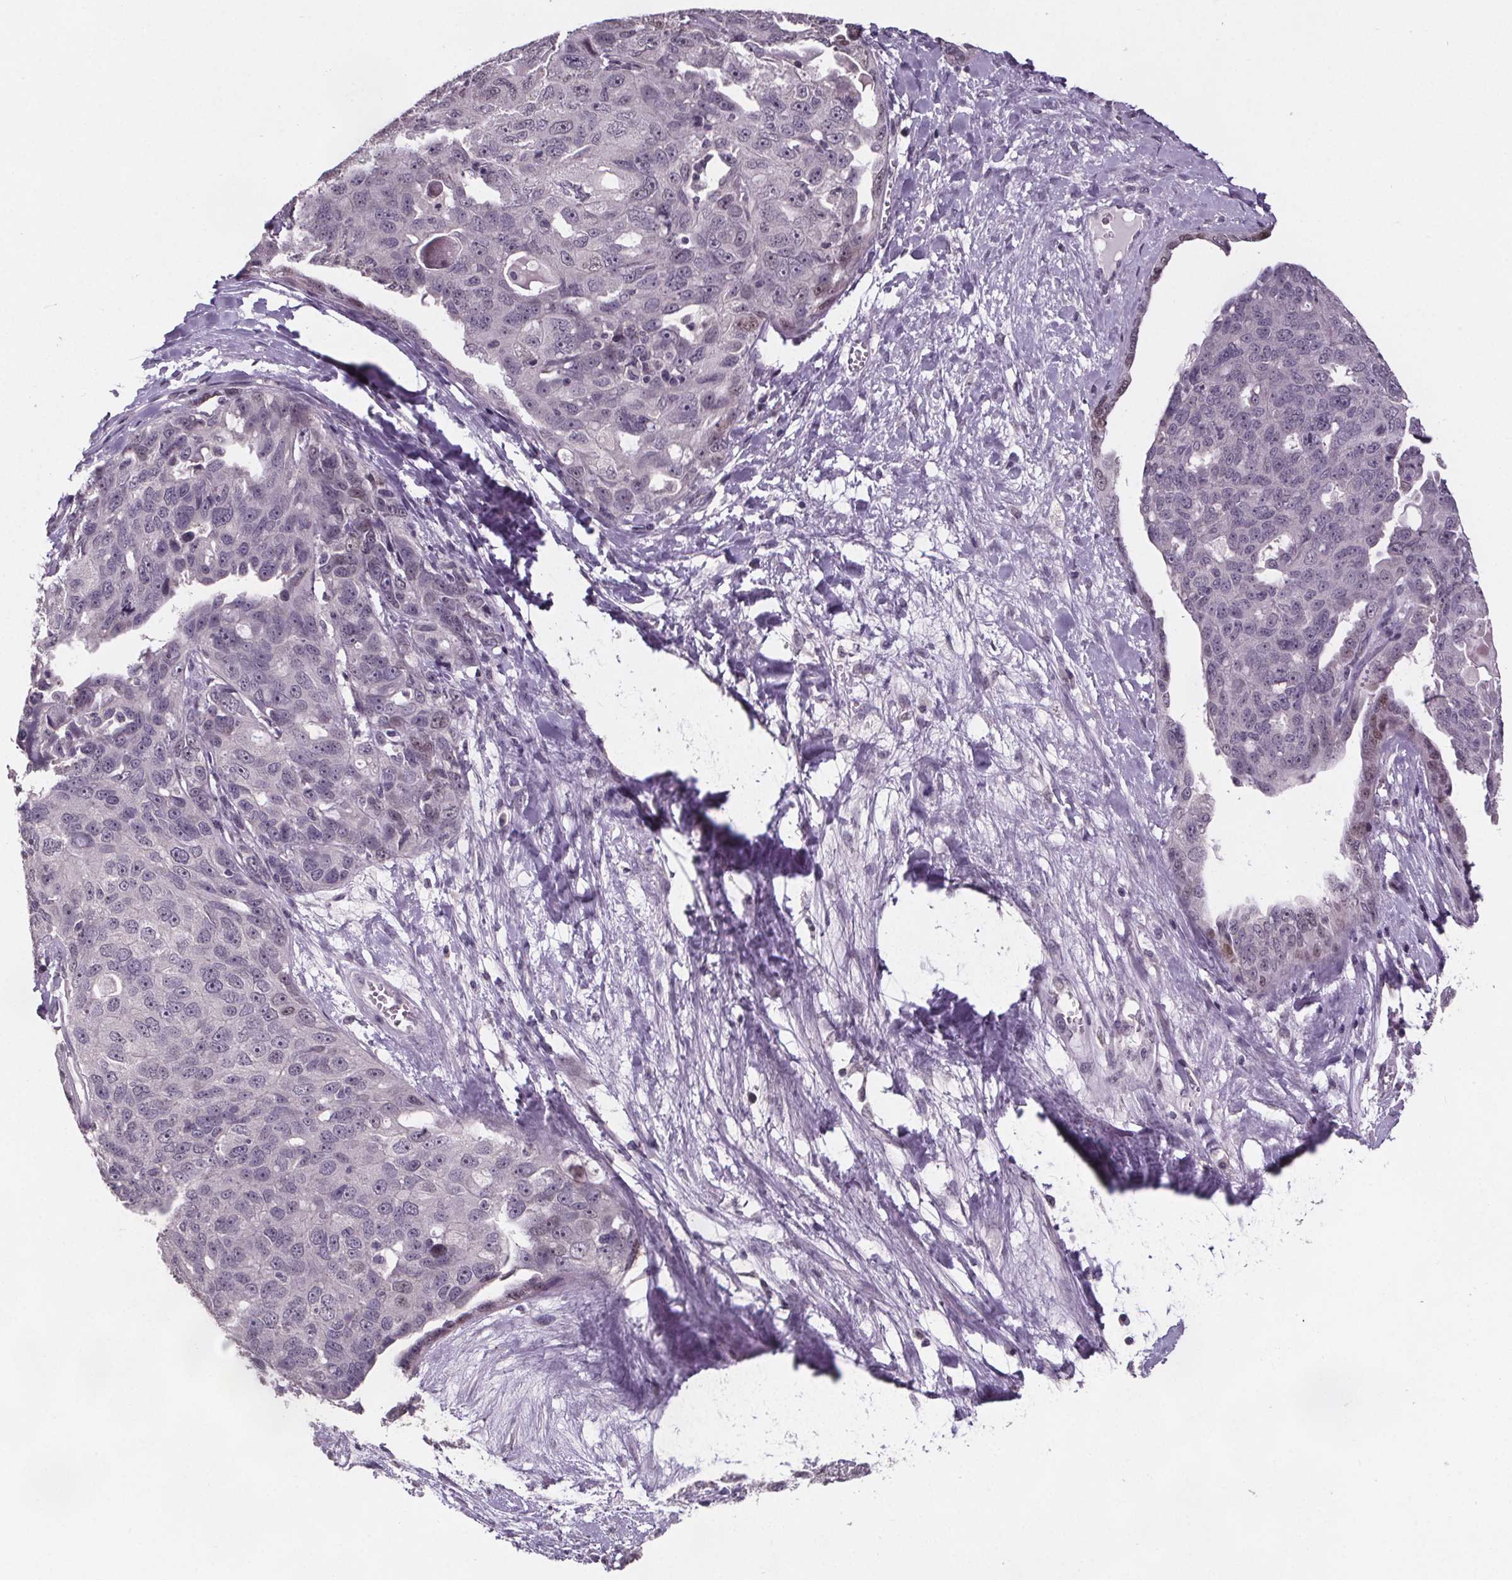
{"staining": {"intensity": "negative", "quantity": "none", "location": "none"}, "tissue": "ovarian cancer", "cell_type": "Tumor cells", "image_type": "cancer", "snomed": [{"axis": "morphology", "description": "Carcinoma, endometroid"}, {"axis": "topography", "description": "Ovary"}], "caption": "High magnification brightfield microscopy of ovarian cancer (endometroid carcinoma) stained with DAB (brown) and counterstained with hematoxylin (blue): tumor cells show no significant staining.", "gene": "NKX6-1", "patient": {"sex": "female", "age": 70}}